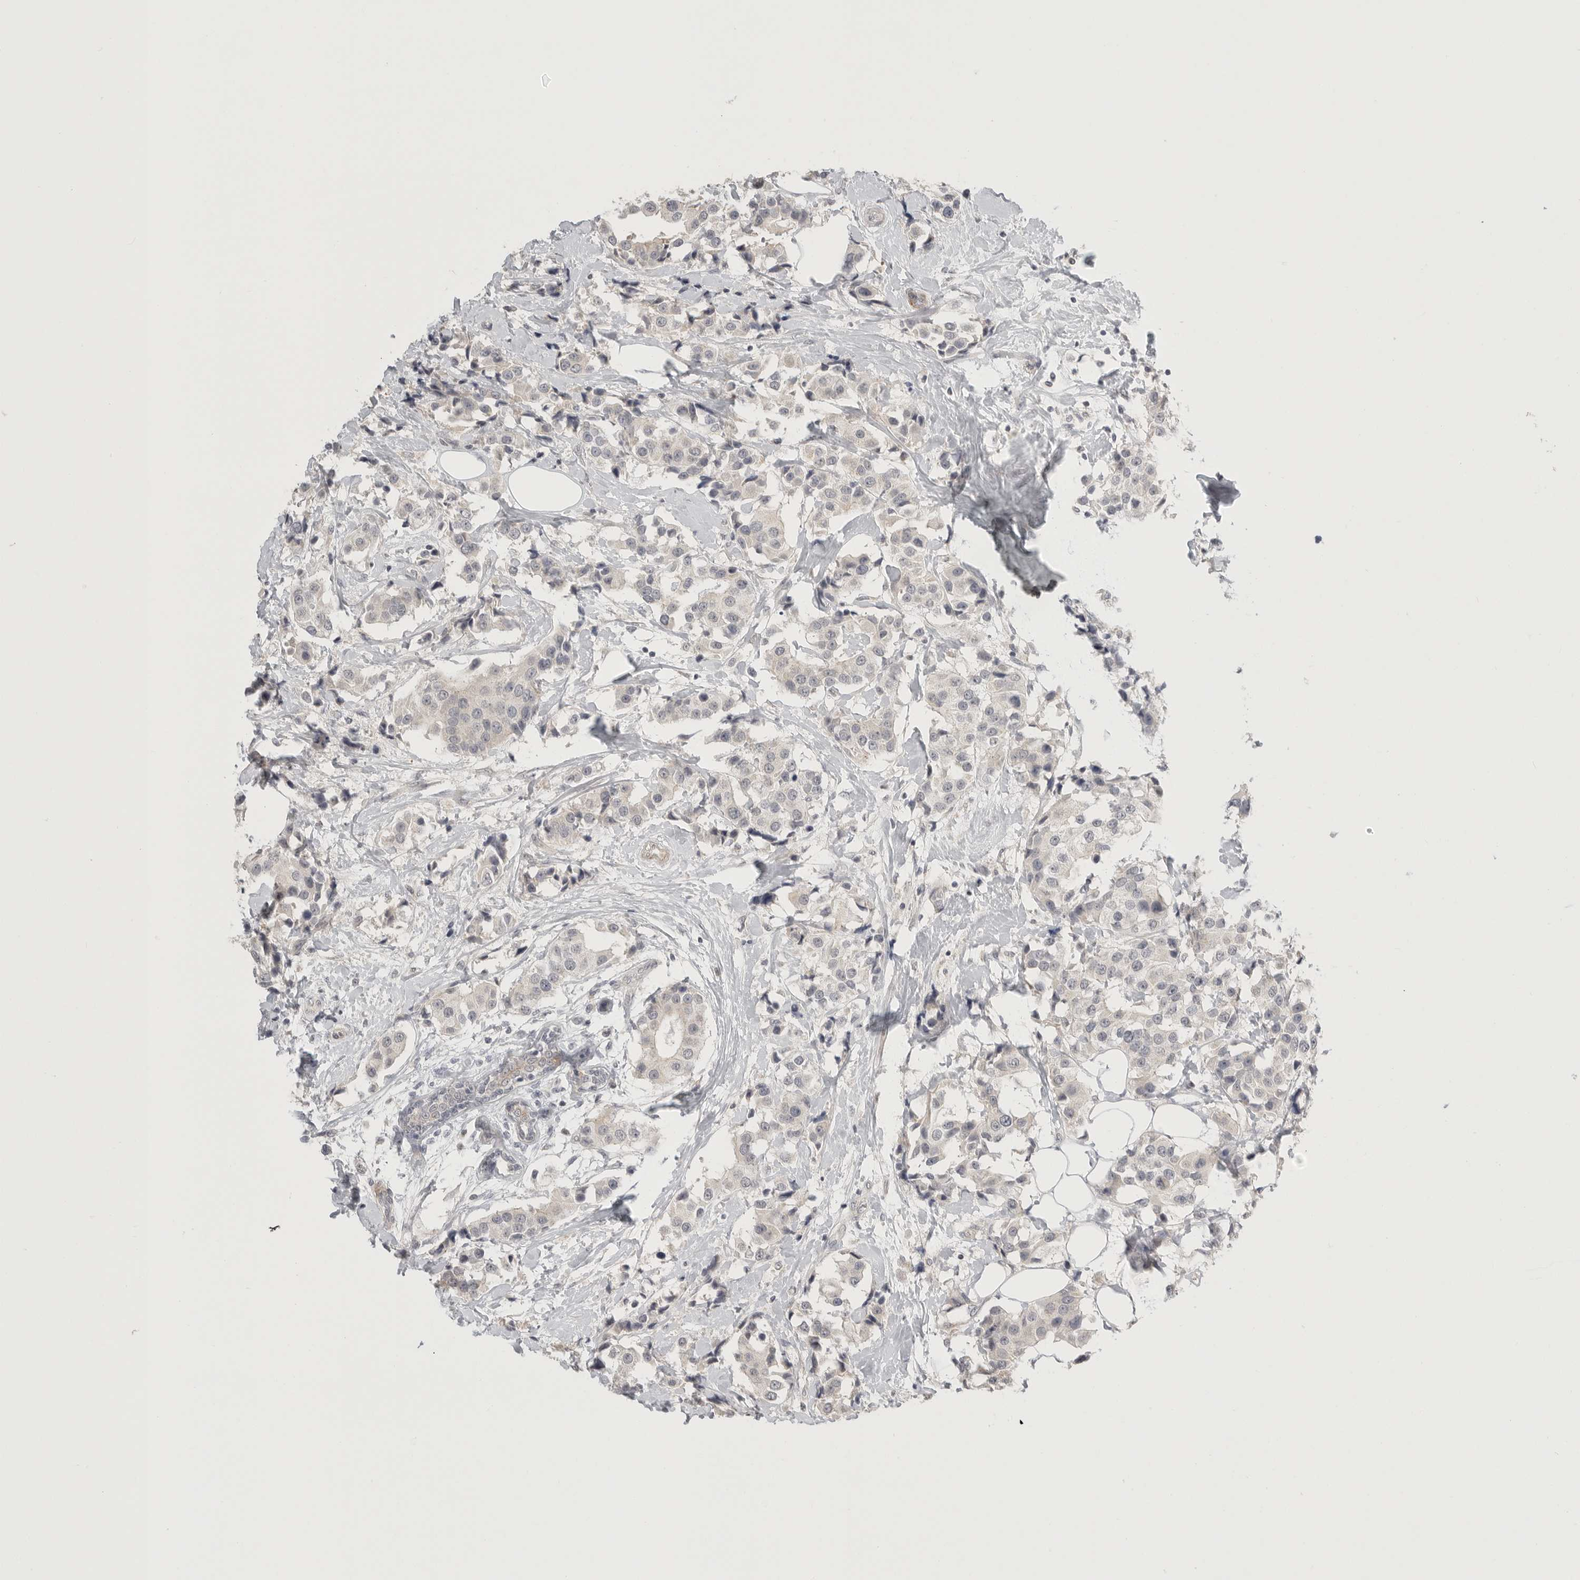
{"staining": {"intensity": "weak", "quantity": "<25%", "location": "cytoplasmic/membranous"}, "tissue": "breast cancer", "cell_type": "Tumor cells", "image_type": "cancer", "snomed": [{"axis": "morphology", "description": "Normal tissue, NOS"}, {"axis": "morphology", "description": "Duct carcinoma"}, {"axis": "topography", "description": "Breast"}], "caption": "Breast intraductal carcinoma stained for a protein using immunohistochemistry shows no expression tumor cells.", "gene": "STAB2", "patient": {"sex": "female", "age": 39}}